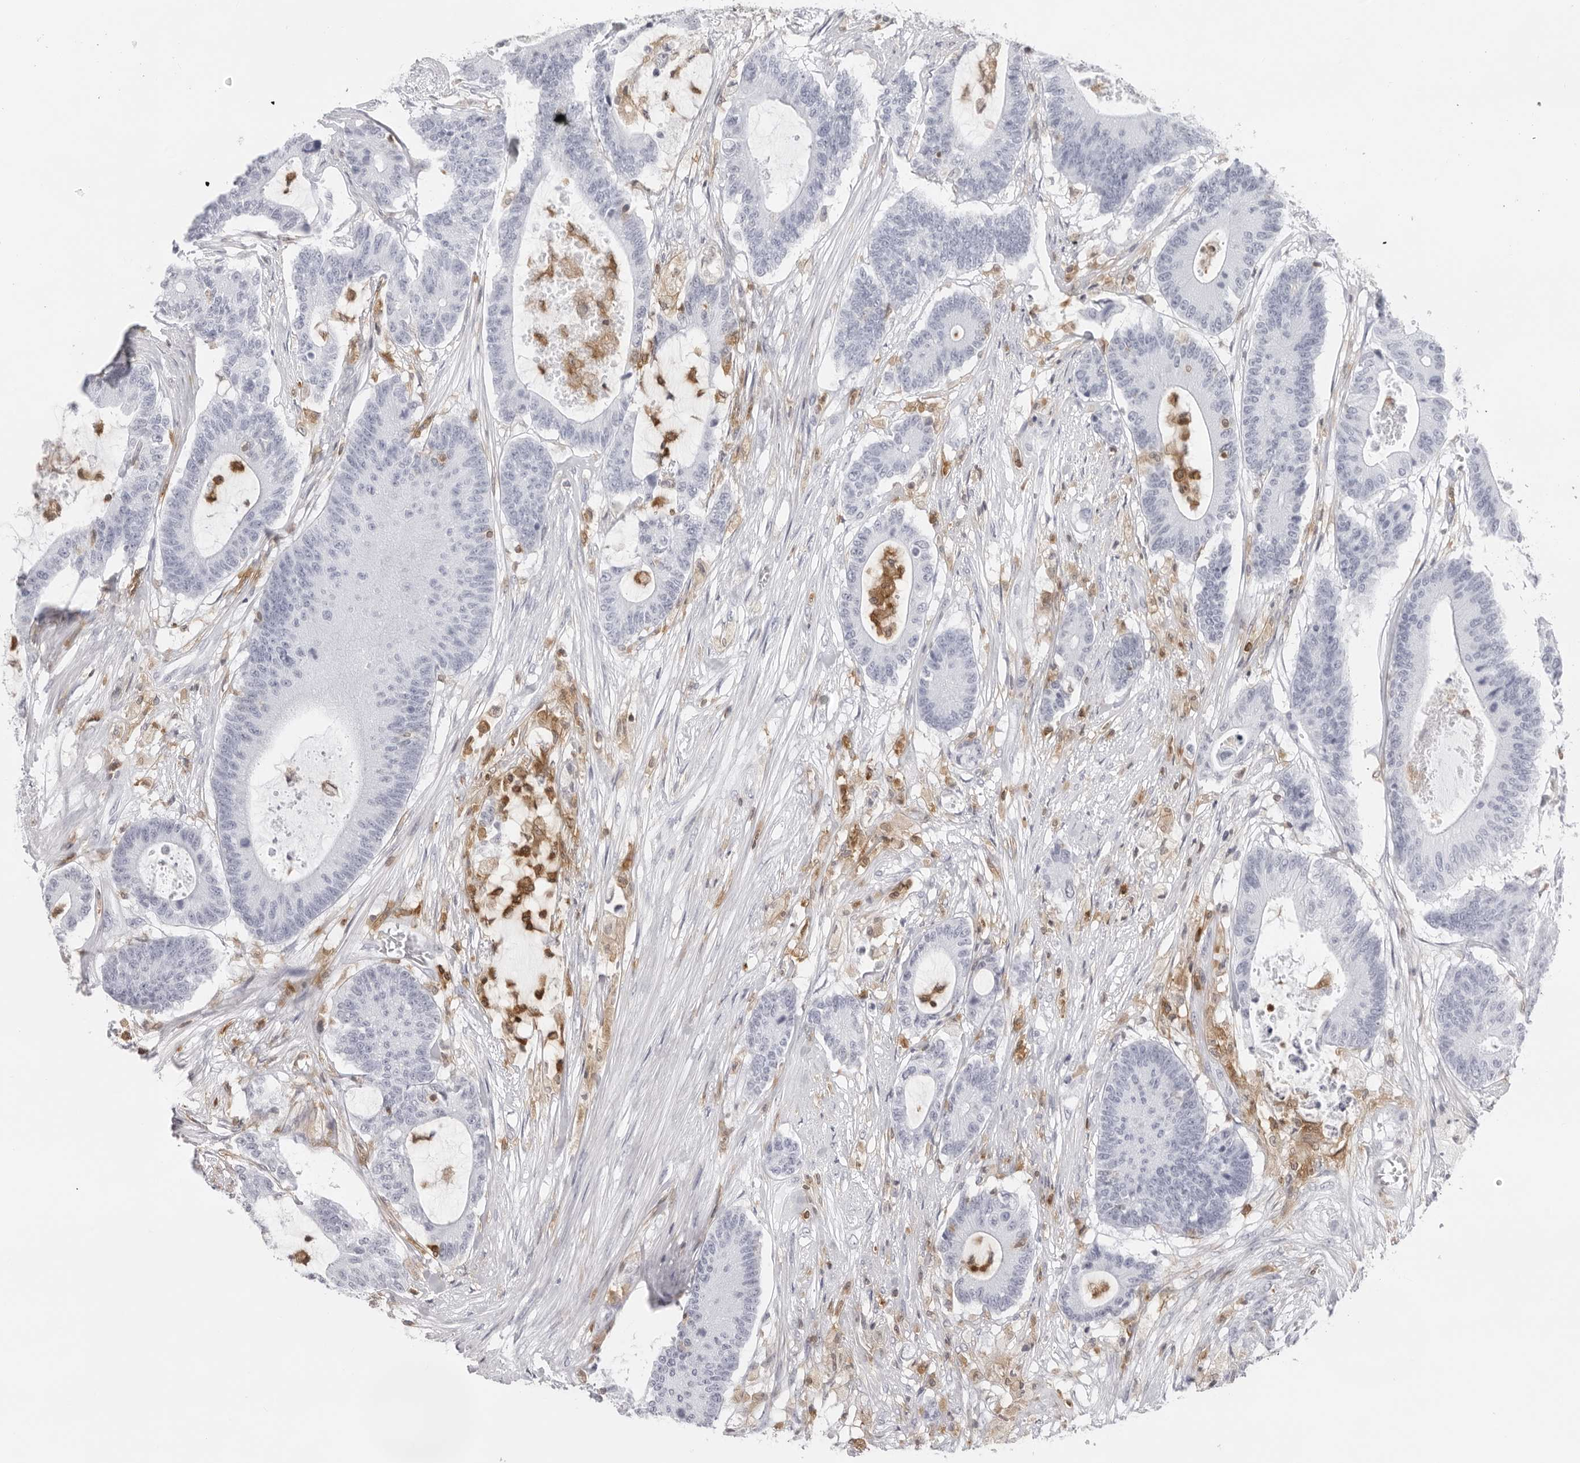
{"staining": {"intensity": "negative", "quantity": "none", "location": "none"}, "tissue": "colorectal cancer", "cell_type": "Tumor cells", "image_type": "cancer", "snomed": [{"axis": "morphology", "description": "Adenocarcinoma, NOS"}, {"axis": "topography", "description": "Colon"}], "caption": "Immunohistochemical staining of colorectal cancer (adenocarcinoma) shows no significant expression in tumor cells.", "gene": "FMNL1", "patient": {"sex": "female", "age": 84}}